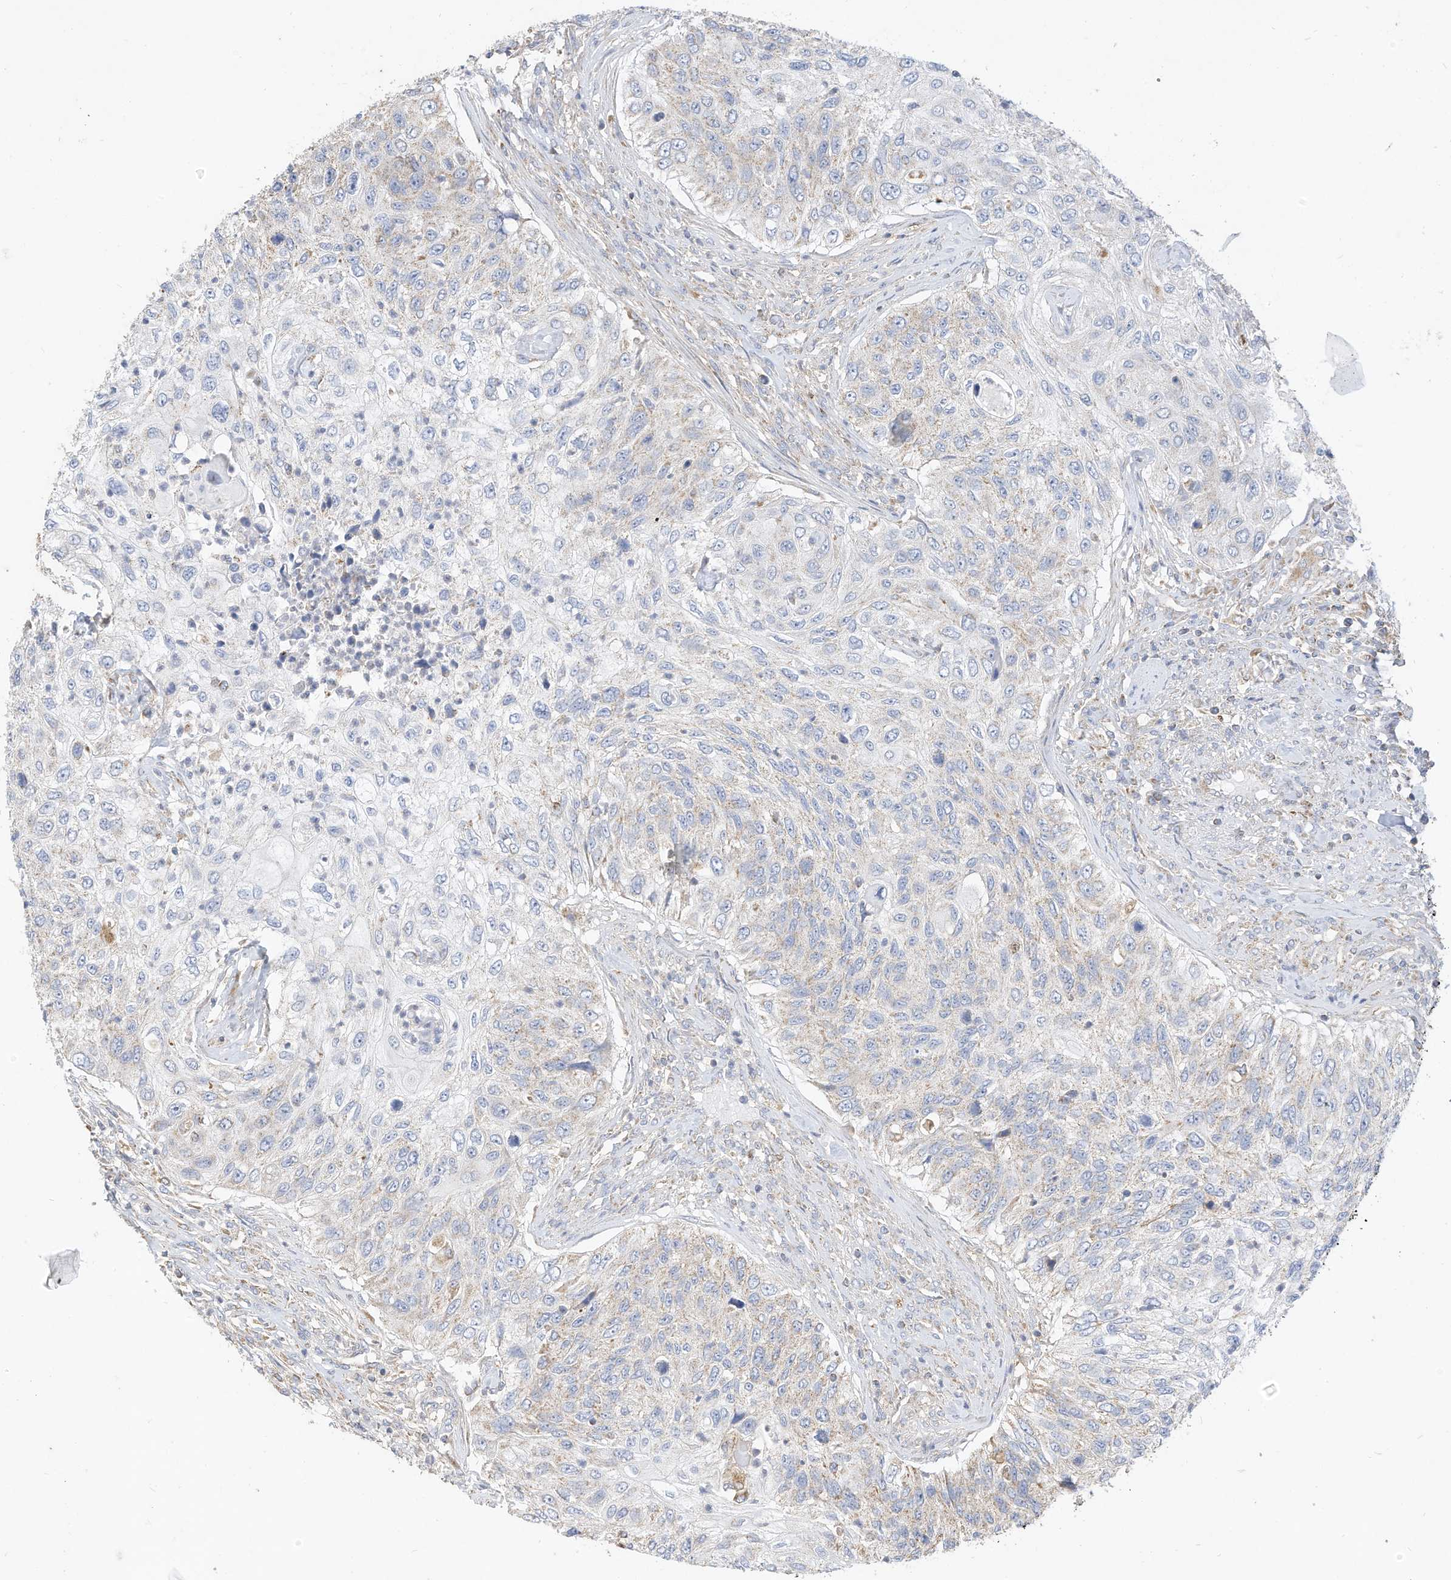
{"staining": {"intensity": "negative", "quantity": "none", "location": "none"}, "tissue": "urothelial cancer", "cell_type": "Tumor cells", "image_type": "cancer", "snomed": [{"axis": "morphology", "description": "Urothelial carcinoma, High grade"}, {"axis": "topography", "description": "Urinary bladder"}], "caption": "Immunohistochemical staining of human urothelial carcinoma (high-grade) demonstrates no significant positivity in tumor cells.", "gene": "RHOH", "patient": {"sex": "female", "age": 60}}